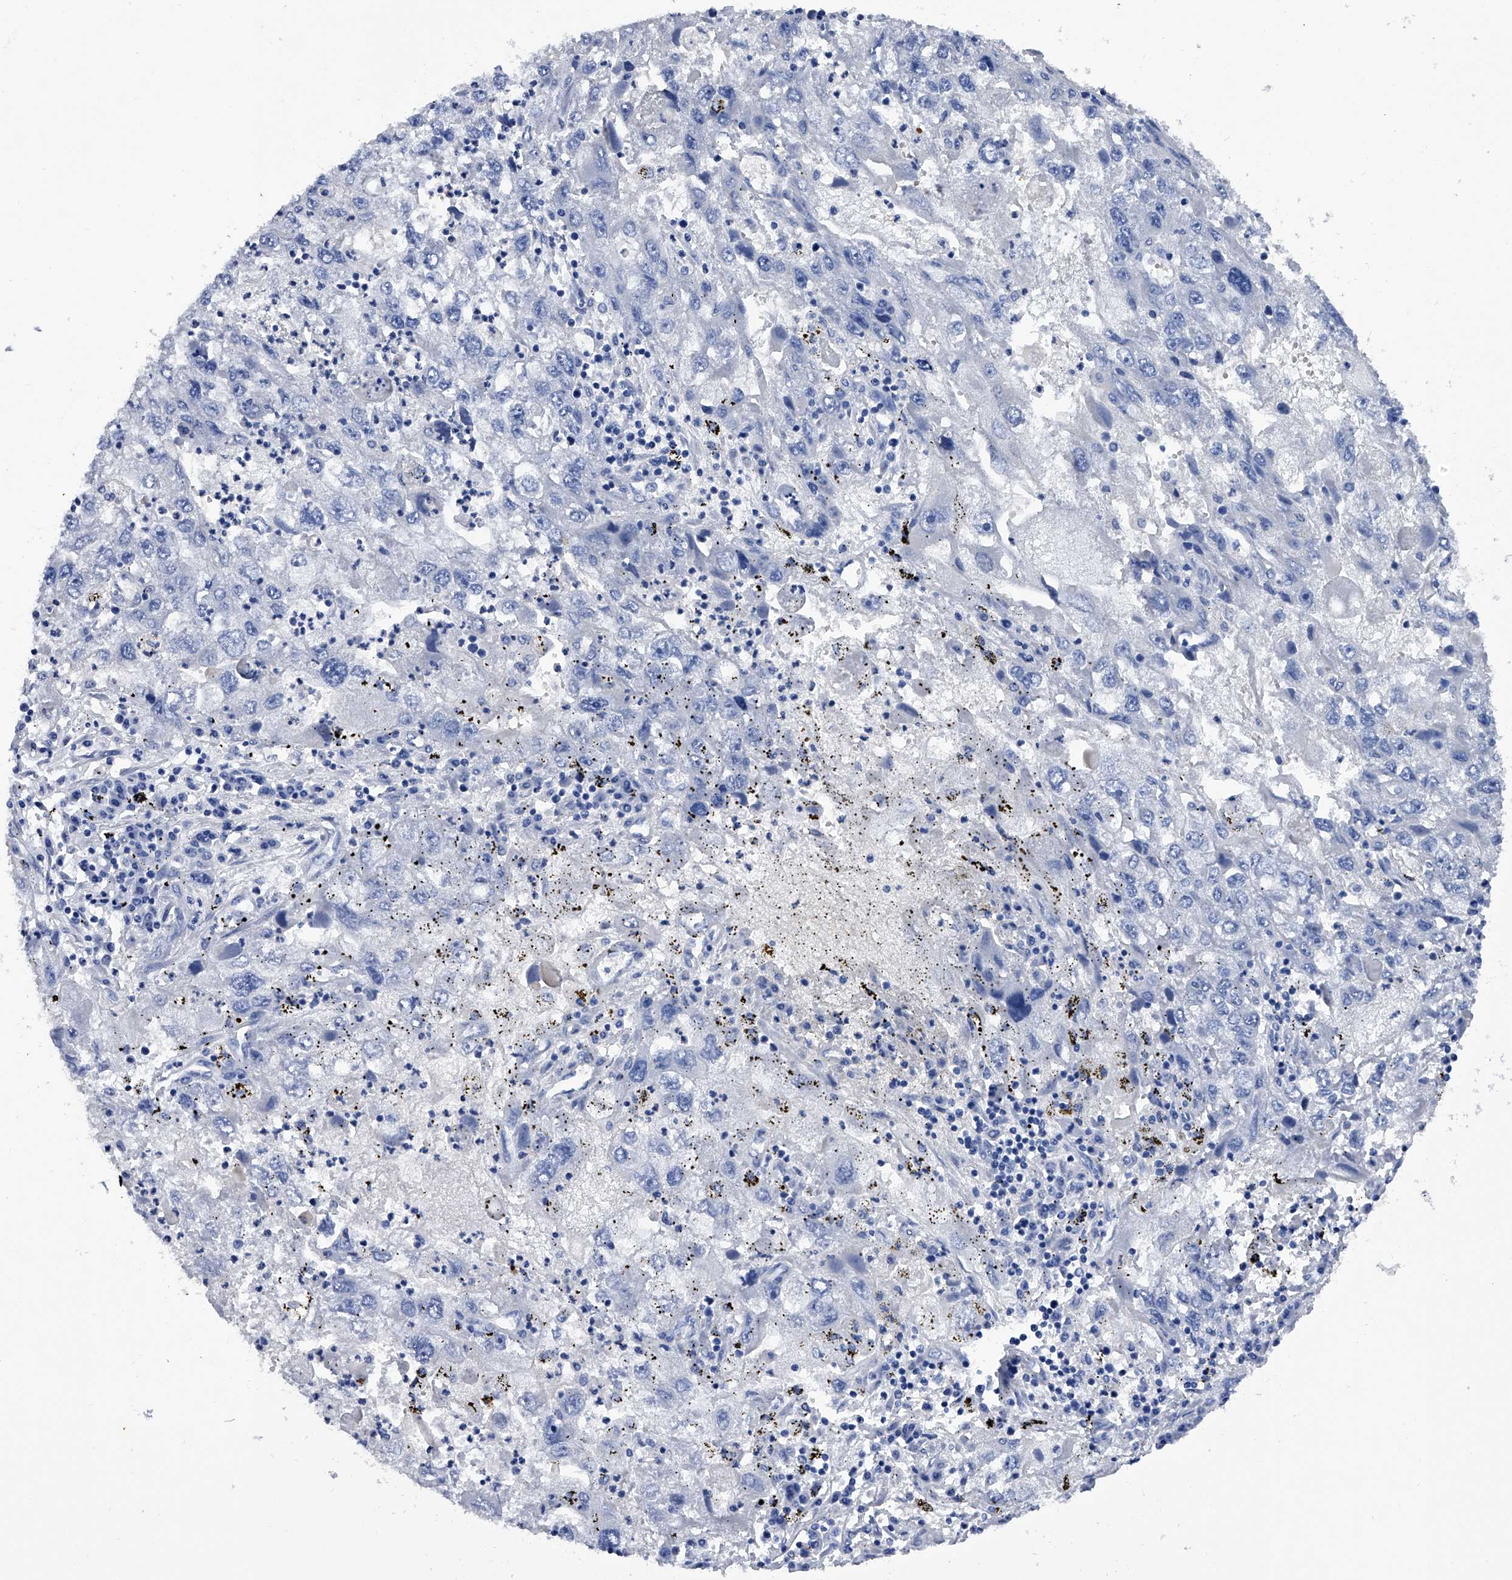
{"staining": {"intensity": "negative", "quantity": "none", "location": "none"}, "tissue": "endometrial cancer", "cell_type": "Tumor cells", "image_type": "cancer", "snomed": [{"axis": "morphology", "description": "Adenocarcinoma, NOS"}, {"axis": "topography", "description": "Endometrium"}], "caption": "Immunohistochemical staining of endometrial cancer displays no significant expression in tumor cells.", "gene": "RWDD2A", "patient": {"sex": "female", "age": 49}}